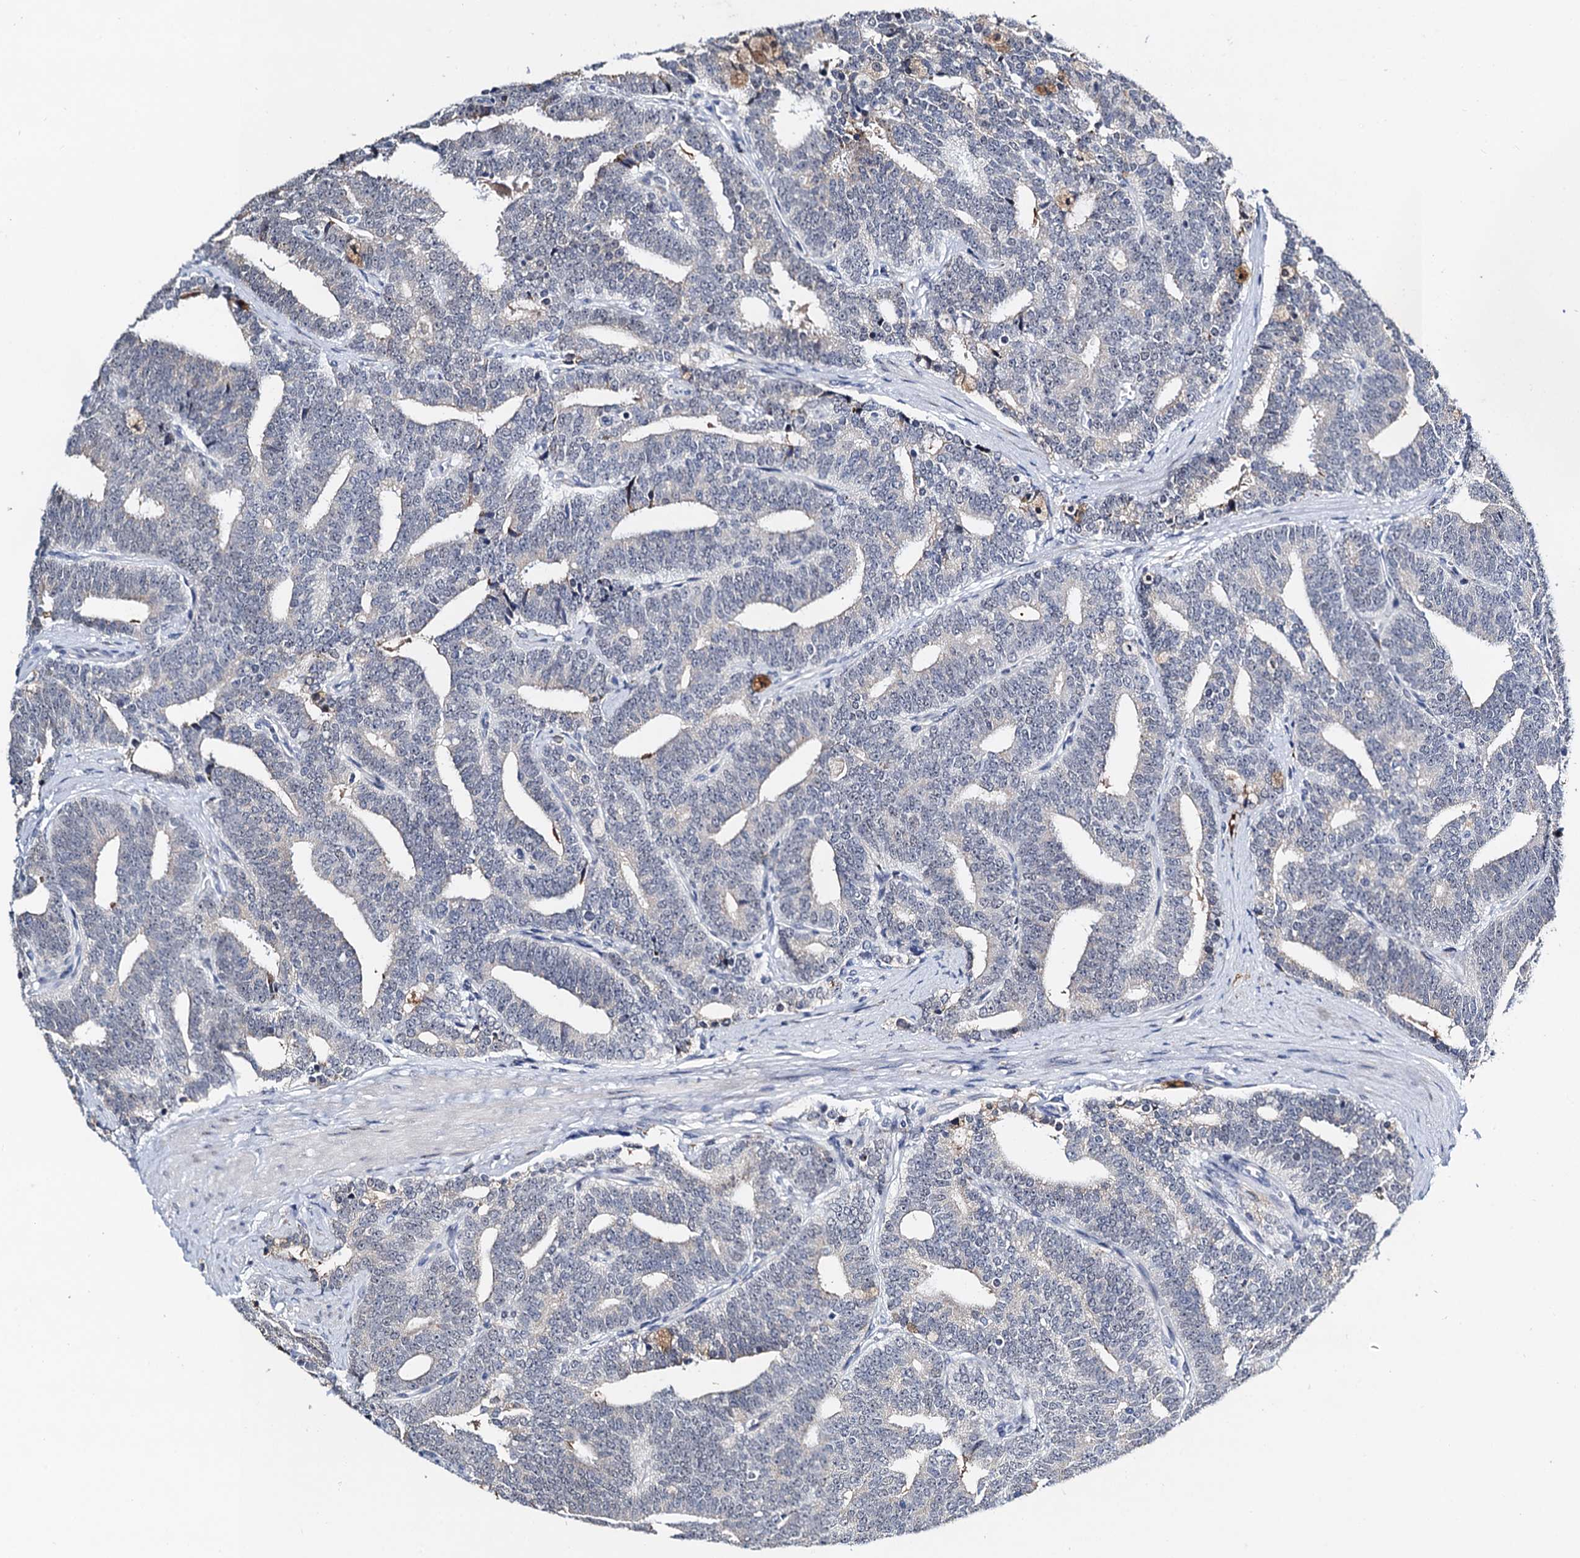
{"staining": {"intensity": "negative", "quantity": "none", "location": "none"}, "tissue": "prostate cancer", "cell_type": "Tumor cells", "image_type": "cancer", "snomed": [{"axis": "morphology", "description": "Adenocarcinoma, High grade"}, {"axis": "topography", "description": "Prostate and seminal vesicle, NOS"}], "caption": "Tumor cells show no significant protein positivity in prostate adenocarcinoma (high-grade).", "gene": "SLC7A10", "patient": {"sex": "male", "age": 67}}